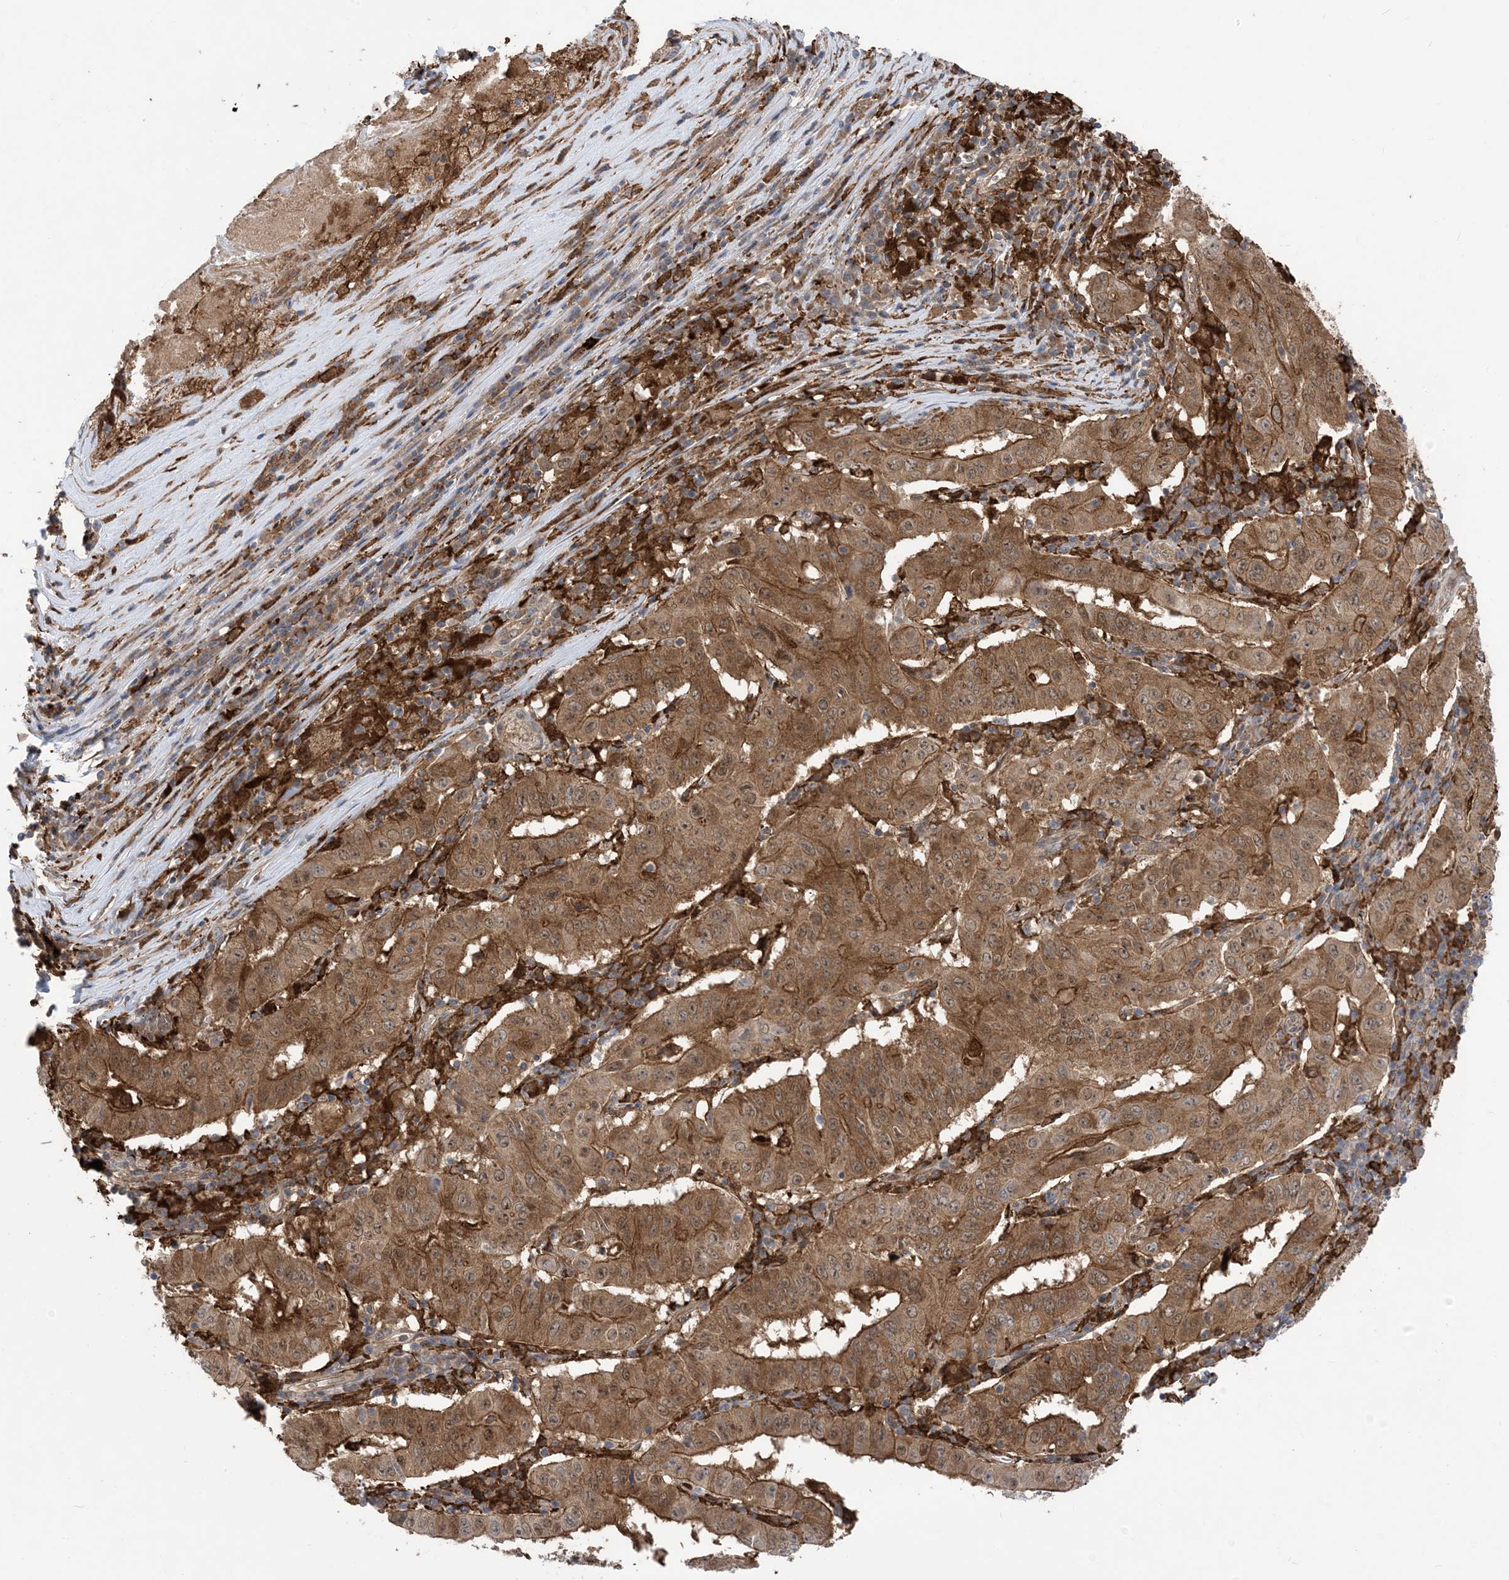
{"staining": {"intensity": "moderate", "quantity": ">75%", "location": "cytoplasmic/membranous"}, "tissue": "pancreatic cancer", "cell_type": "Tumor cells", "image_type": "cancer", "snomed": [{"axis": "morphology", "description": "Adenocarcinoma, NOS"}, {"axis": "topography", "description": "Pancreas"}], "caption": "The photomicrograph reveals staining of pancreatic cancer, revealing moderate cytoplasmic/membranous protein staining (brown color) within tumor cells. The protein of interest is stained brown, and the nuclei are stained in blue (DAB (3,3'-diaminobenzidine) IHC with brightfield microscopy, high magnification).", "gene": "HS1BP3", "patient": {"sex": "male", "age": 63}}